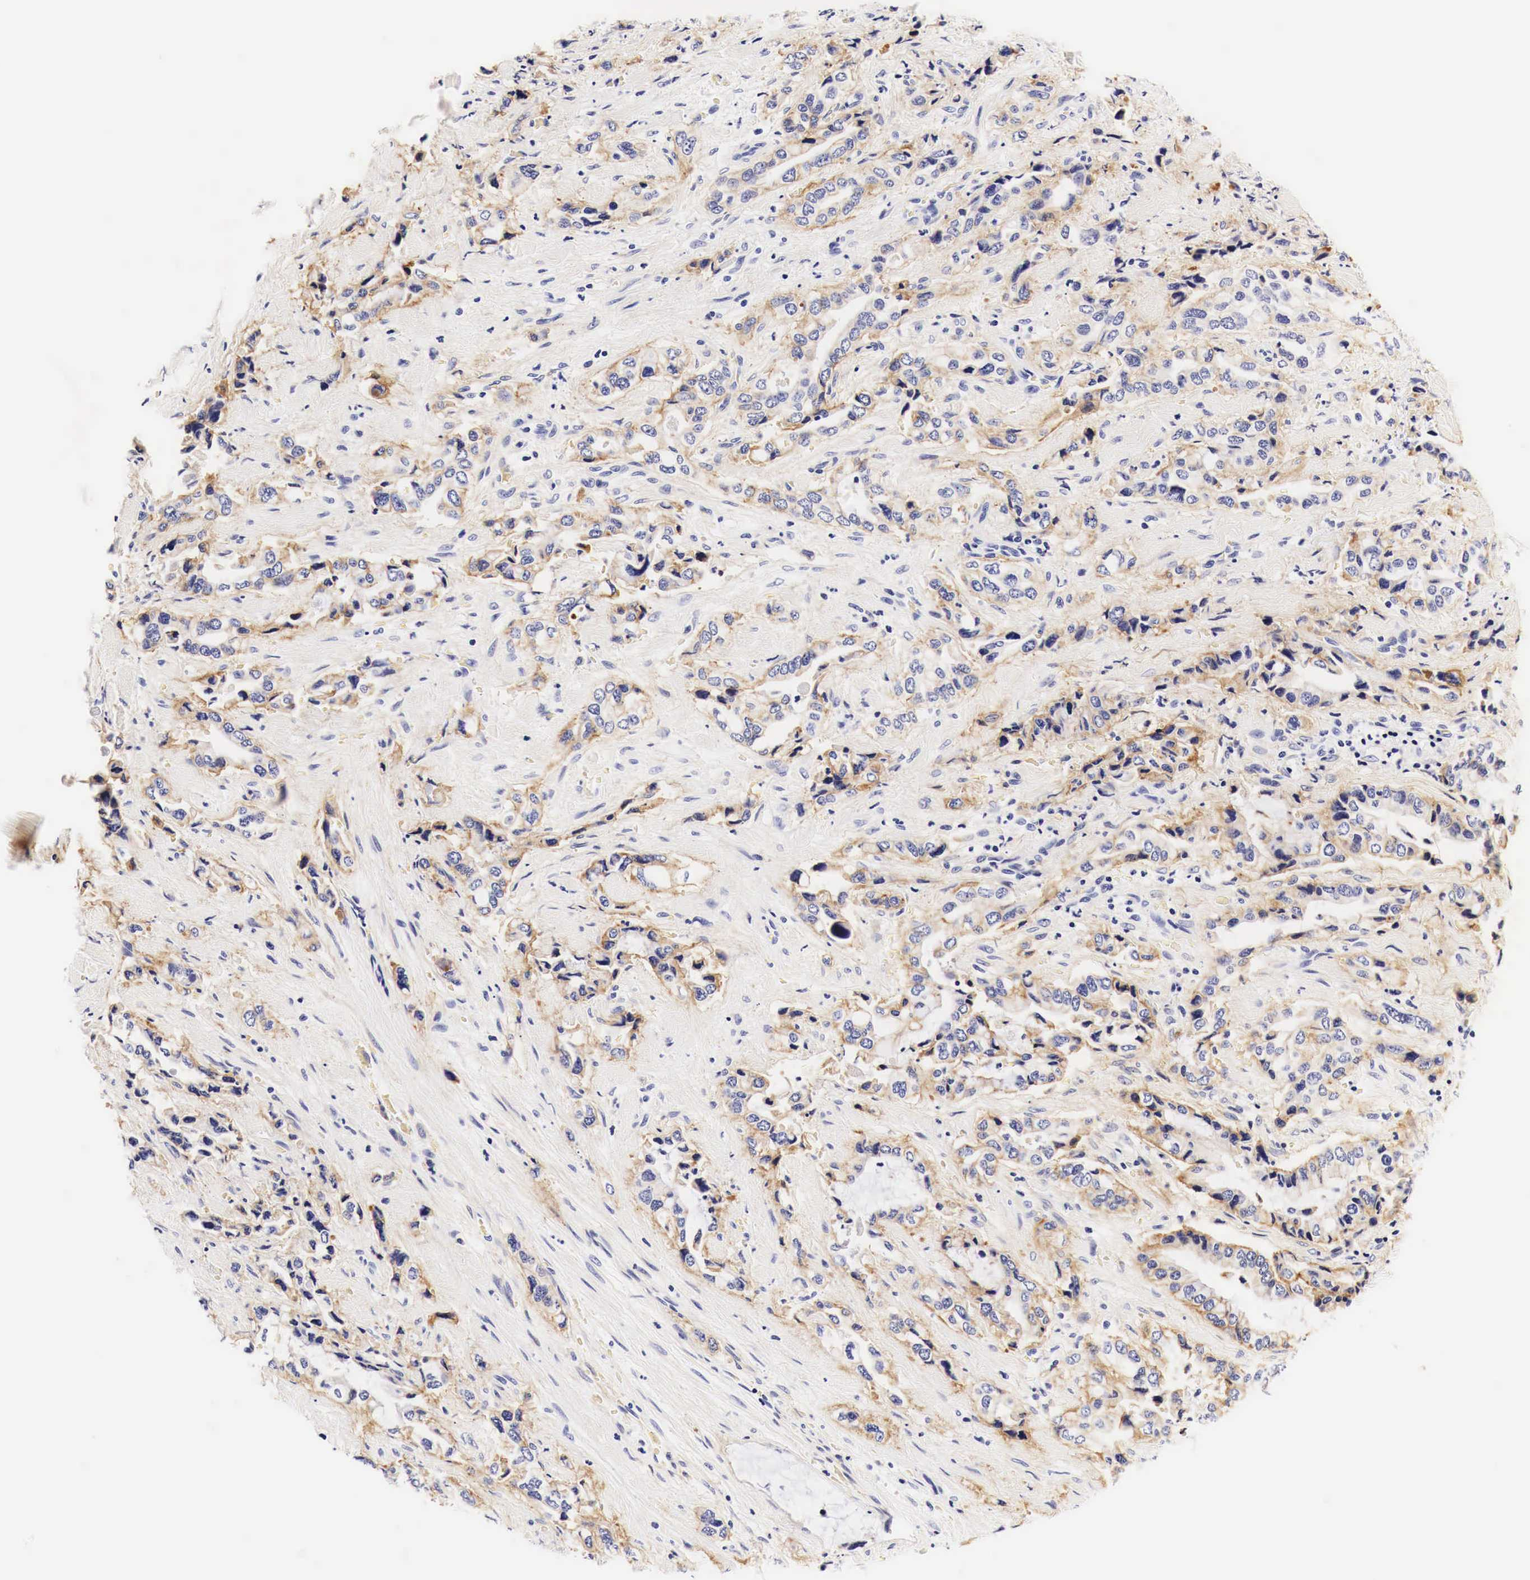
{"staining": {"intensity": "moderate", "quantity": ">75%", "location": "cytoplasmic/membranous"}, "tissue": "pancreatic cancer", "cell_type": "Tumor cells", "image_type": "cancer", "snomed": [{"axis": "morphology", "description": "Adenocarcinoma, NOS"}, {"axis": "topography", "description": "Pancreas"}], "caption": "This is an image of IHC staining of pancreatic adenocarcinoma, which shows moderate staining in the cytoplasmic/membranous of tumor cells.", "gene": "EGFR", "patient": {"sex": "male", "age": 69}}